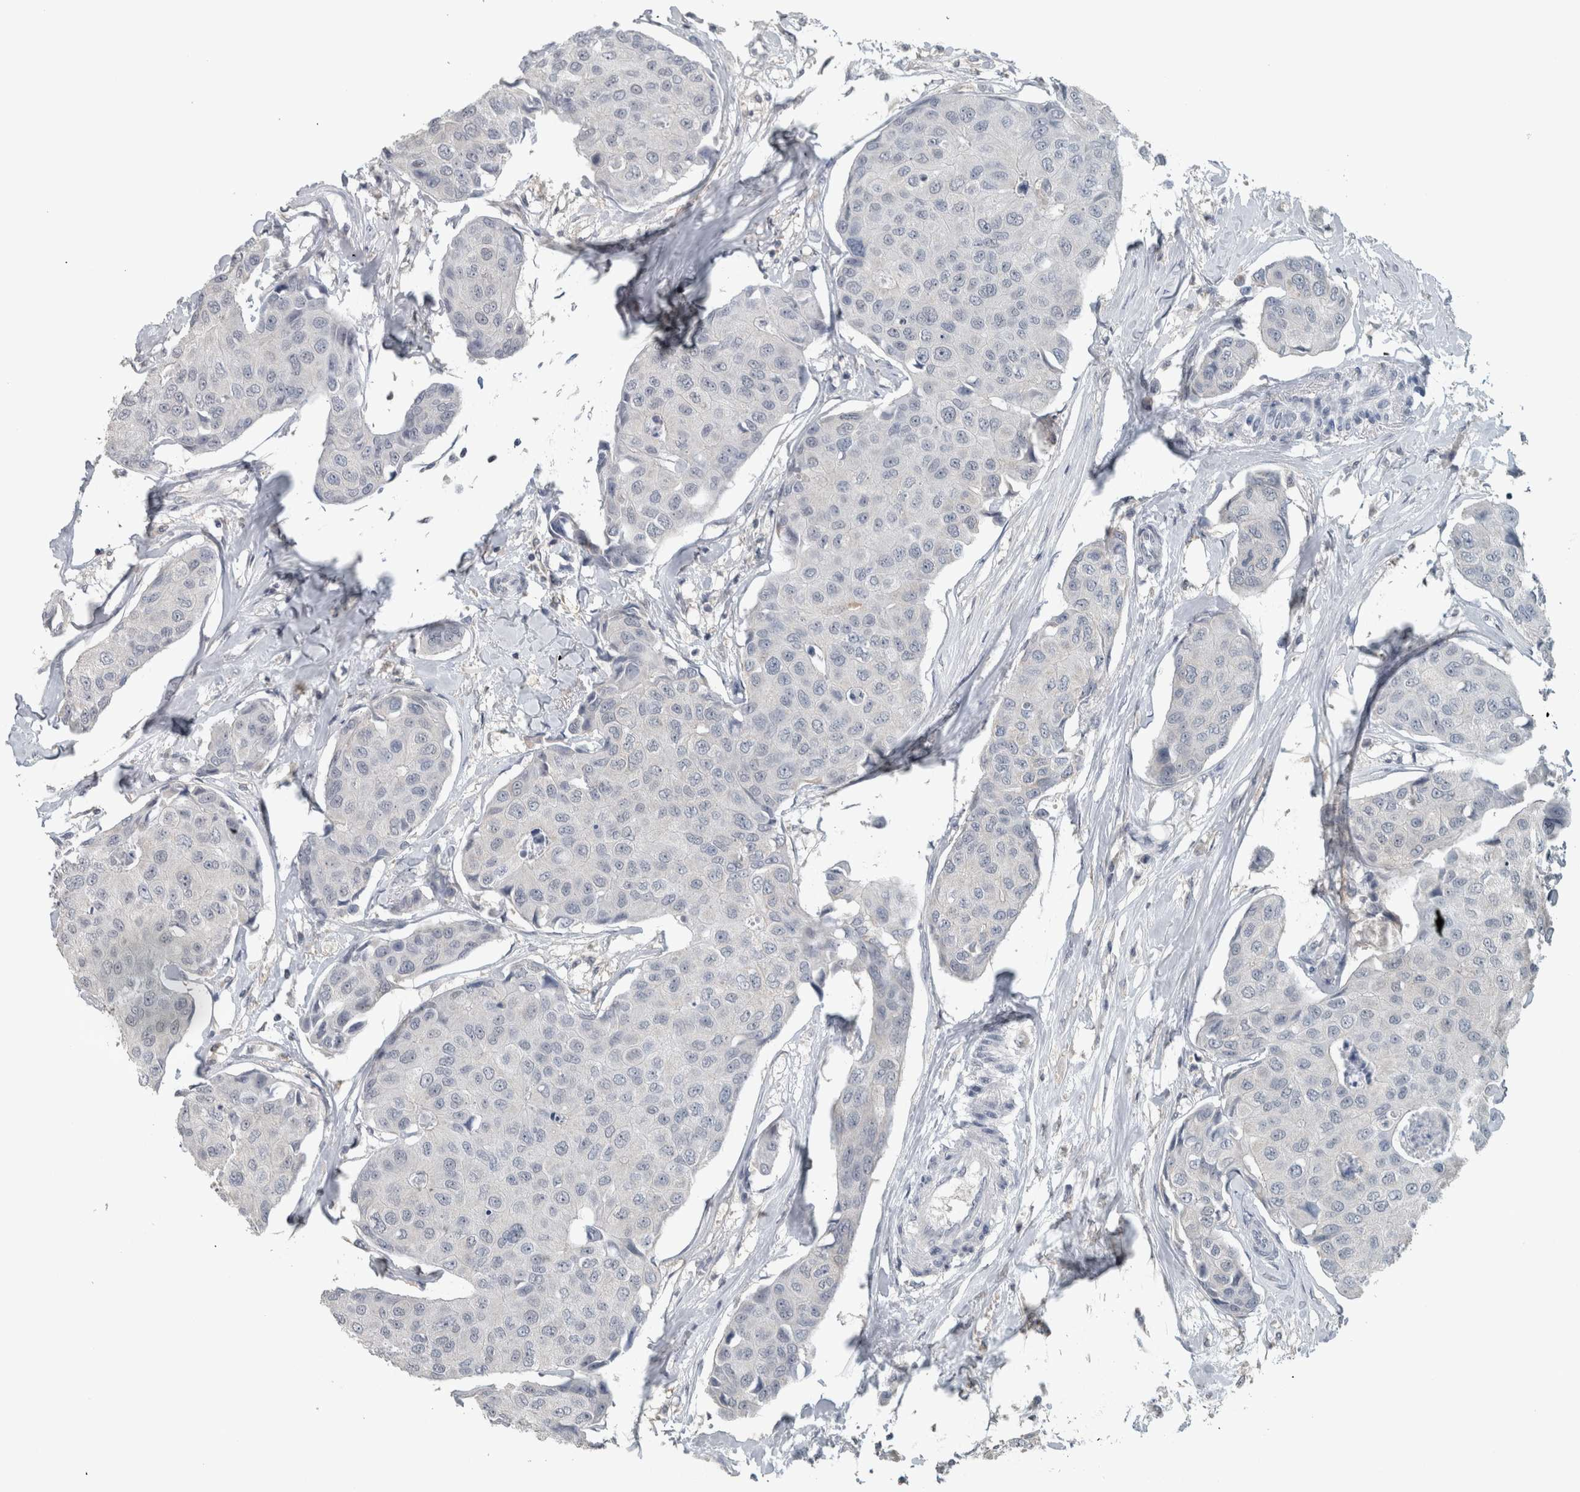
{"staining": {"intensity": "negative", "quantity": "none", "location": "none"}, "tissue": "breast cancer", "cell_type": "Tumor cells", "image_type": "cancer", "snomed": [{"axis": "morphology", "description": "Duct carcinoma"}, {"axis": "topography", "description": "Breast"}], "caption": "DAB immunohistochemical staining of infiltrating ductal carcinoma (breast) demonstrates no significant staining in tumor cells.", "gene": "ACSF2", "patient": {"sex": "female", "age": 80}}